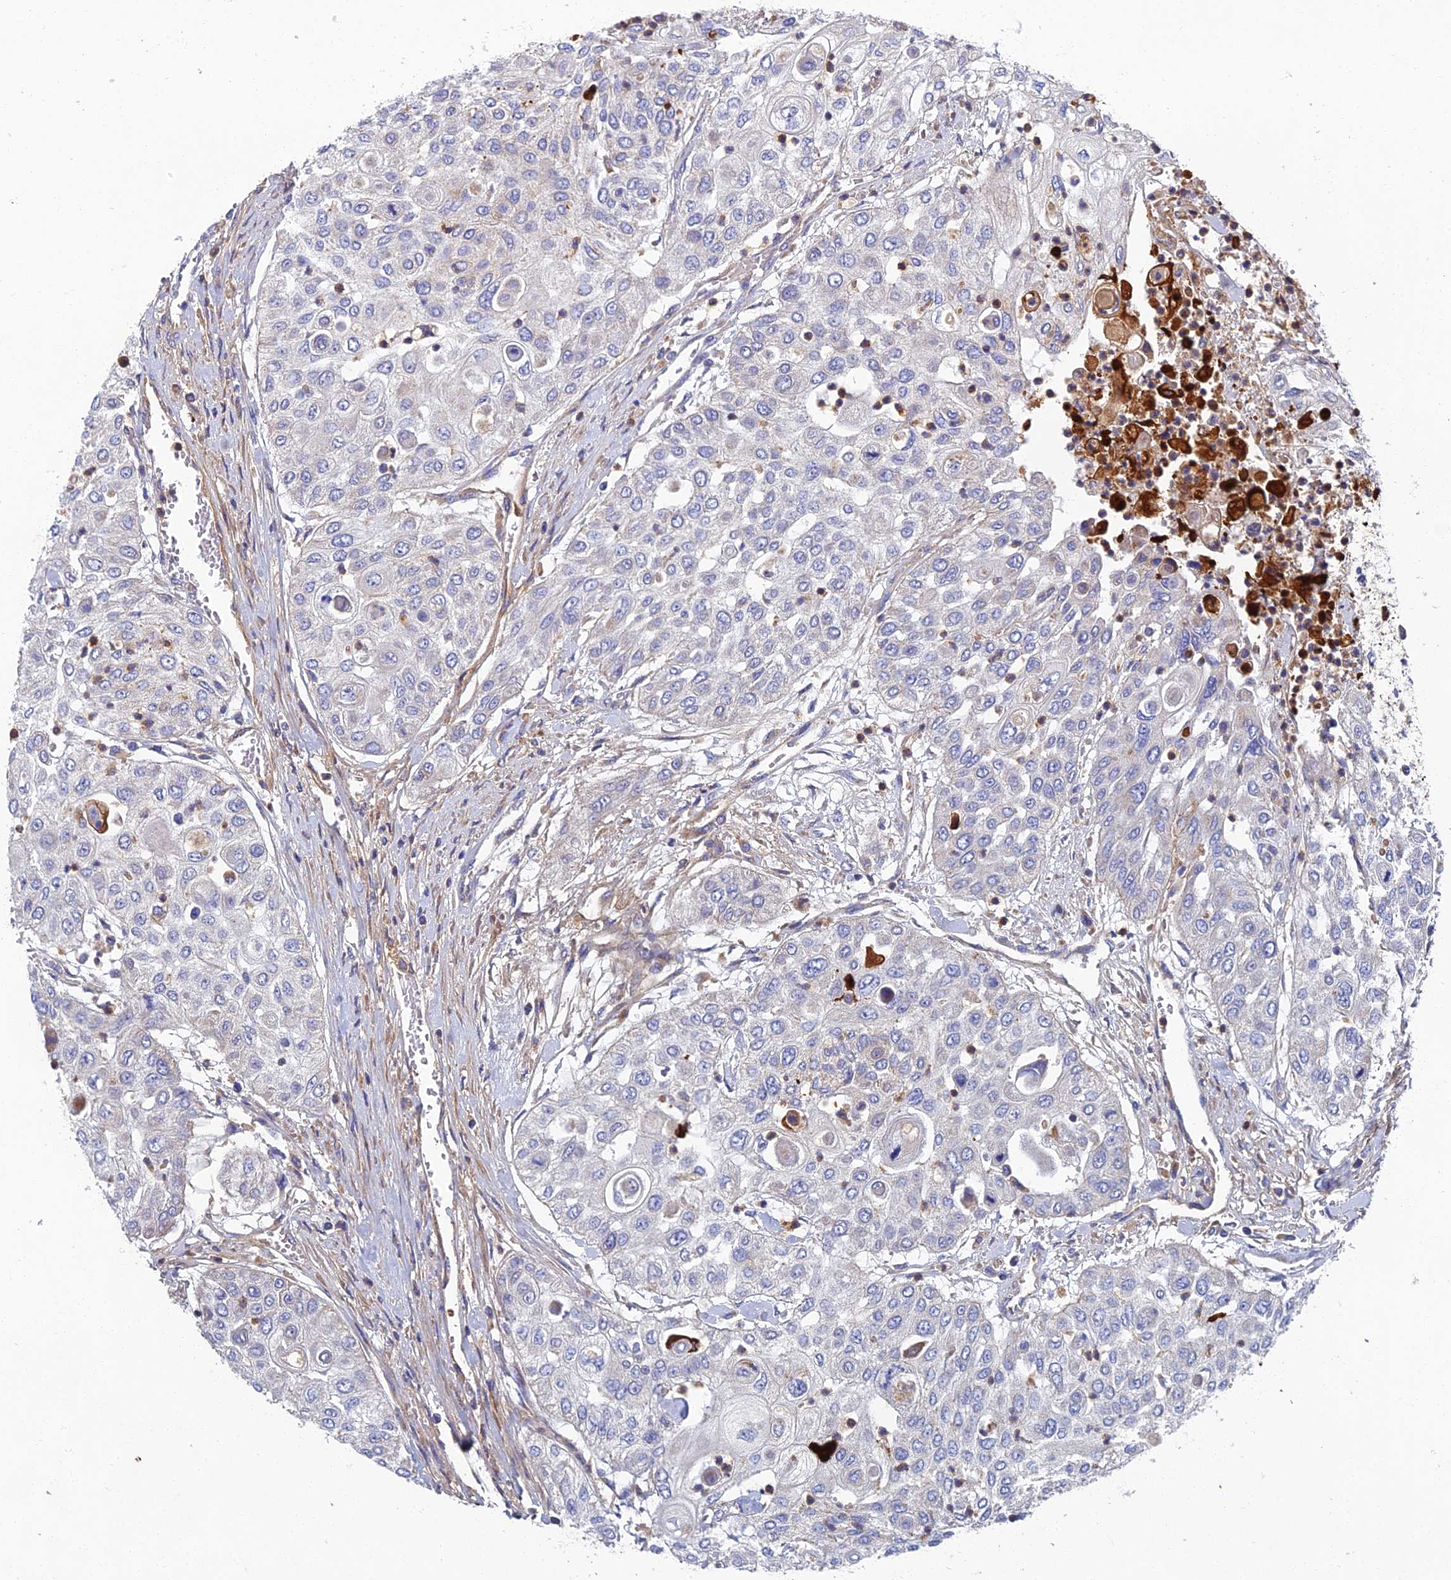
{"staining": {"intensity": "negative", "quantity": "none", "location": "none"}, "tissue": "urothelial cancer", "cell_type": "Tumor cells", "image_type": "cancer", "snomed": [{"axis": "morphology", "description": "Urothelial carcinoma, High grade"}, {"axis": "topography", "description": "Urinary bladder"}], "caption": "An immunohistochemistry histopathology image of urothelial cancer is shown. There is no staining in tumor cells of urothelial cancer.", "gene": "RNASEK", "patient": {"sex": "female", "age": 79}}